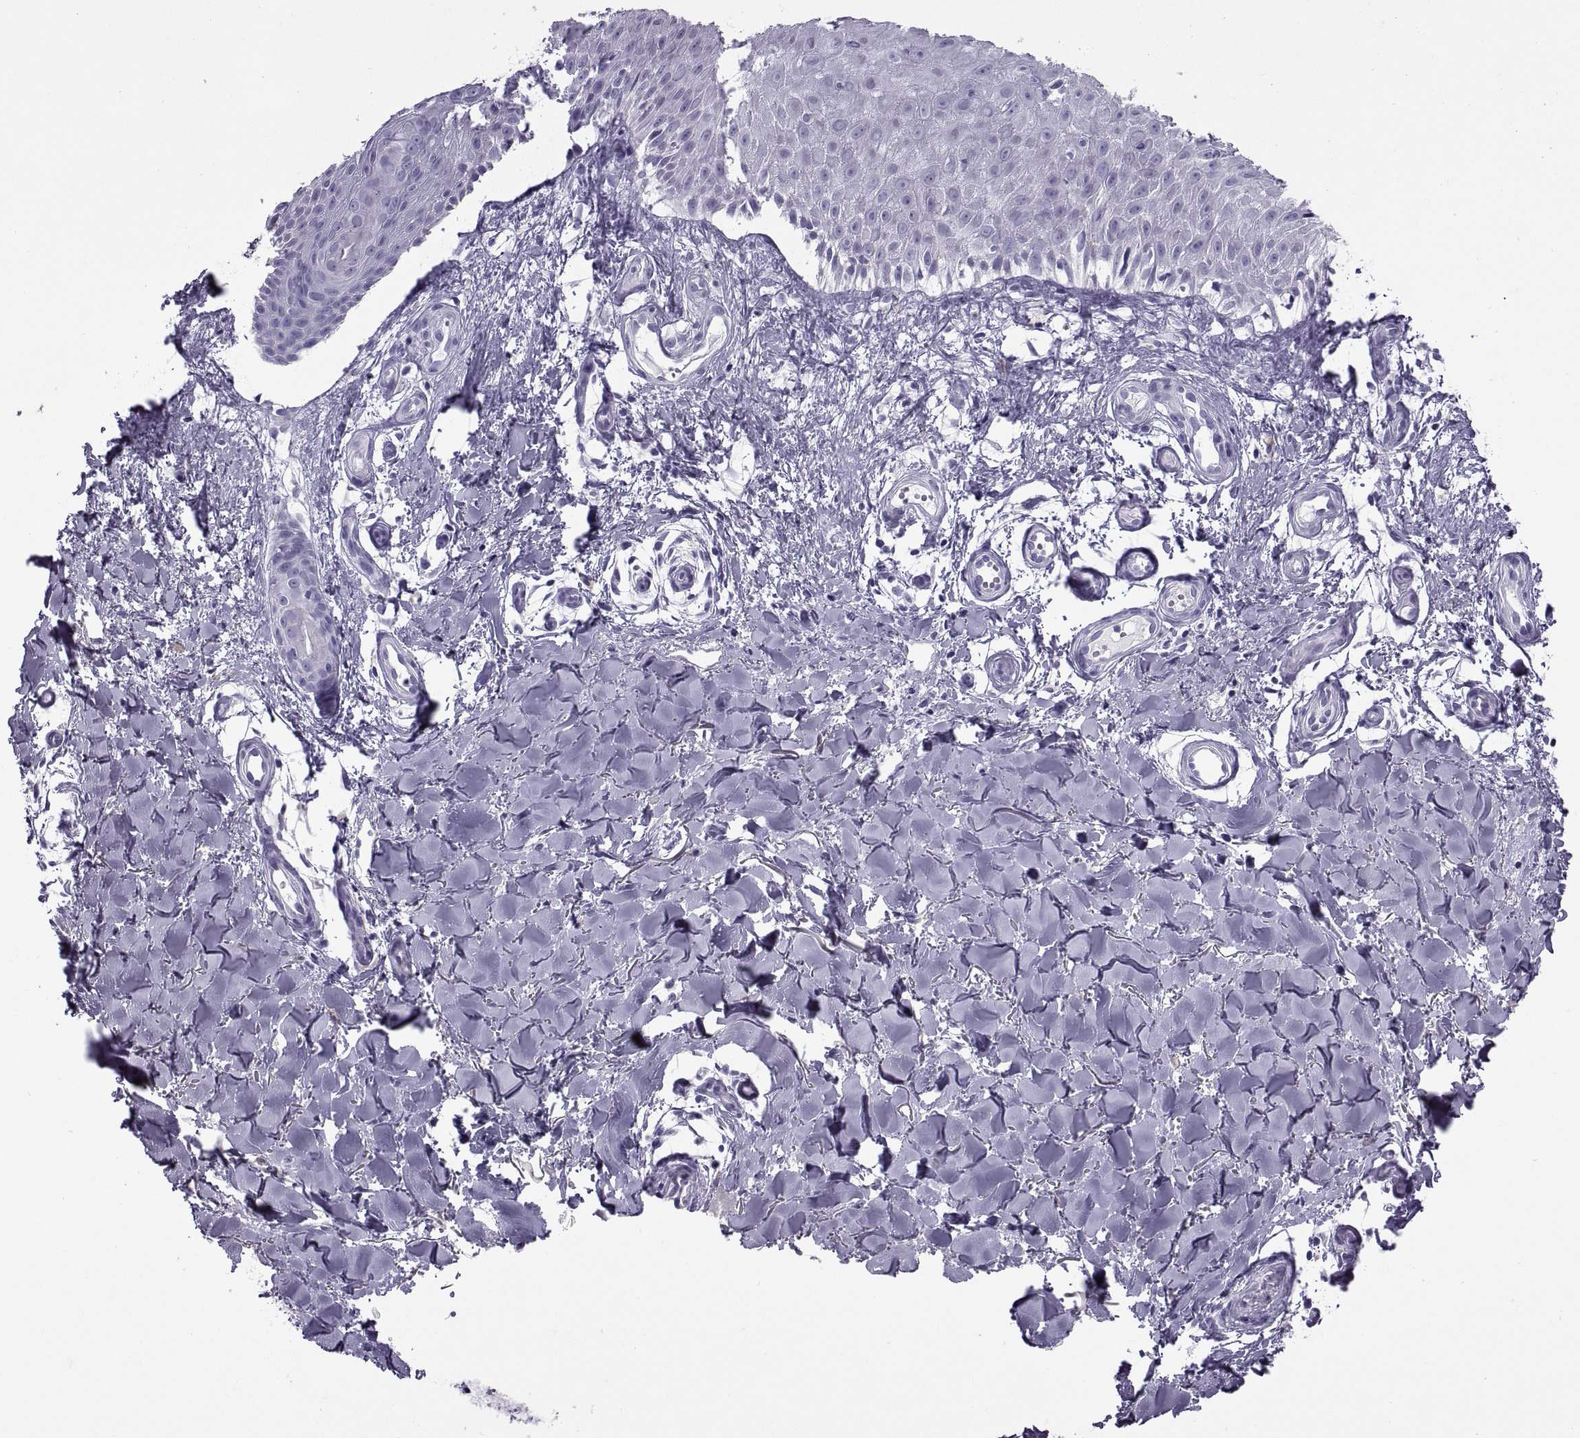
{"staining": {"intensity": "negative", "quantity": "none", "location": "none"}, "tissue": "melanoma", "cell_type": "Tumor cells", "image_type": "cancer", "snomed": [{"axis": "morphology", "description": "Malignant melanoma, NOS"}, {"axis": "topography", "description": "Skin"}], "caption": "DAB immunohistochemical staining of melanoma reveals no significant staining in tumor cells.", "gene": "RLBP1", "patient": {"sex": "female", "age": 53}}